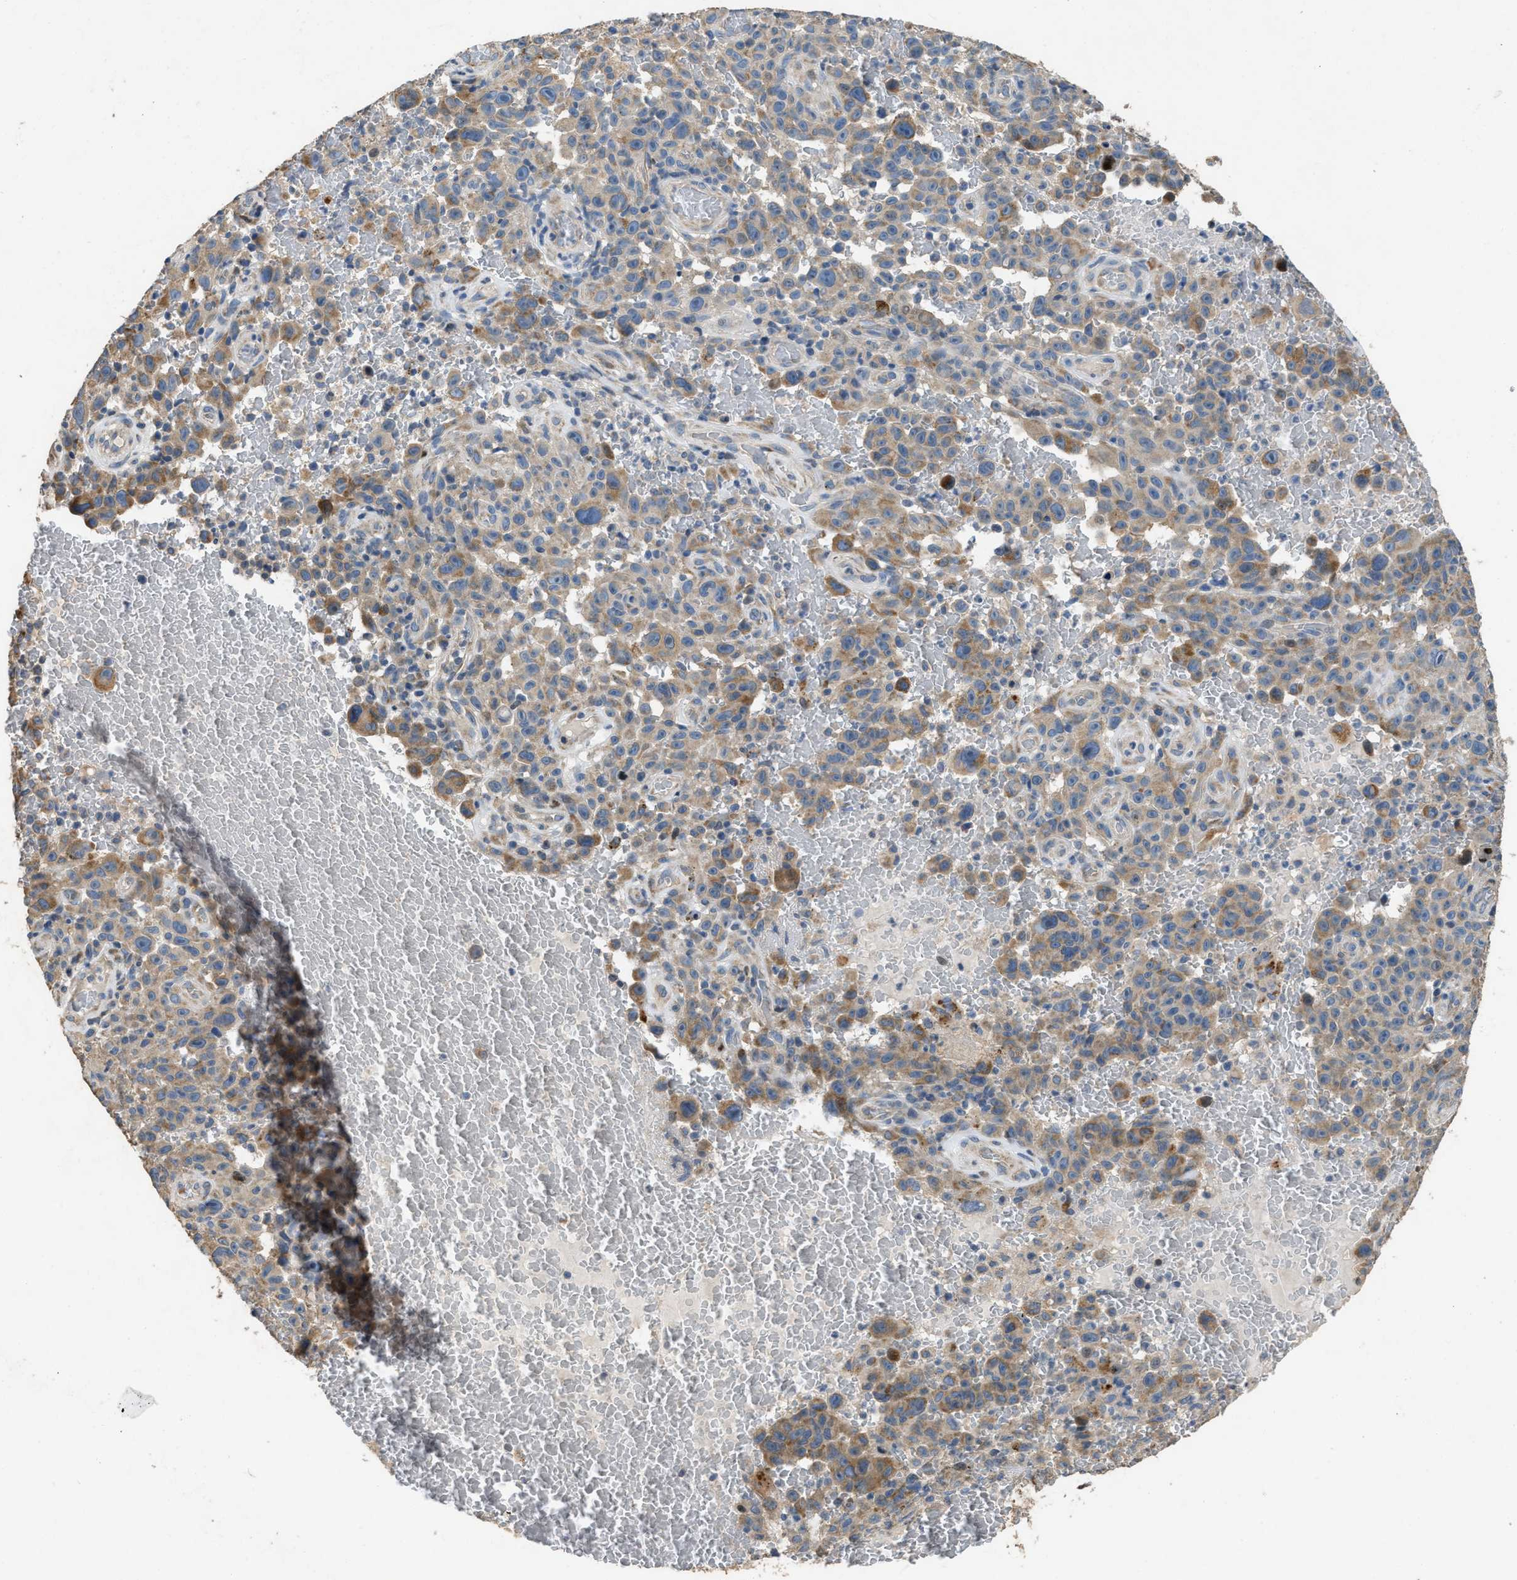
{"staining": {"intensity": "moderate", "quantity": ">75%", "location": "cytoplasmic/membranous"}, "tissue": "melanoma", "cell_type": "Tumor cells", "image_type": "cancer", "snomed": [{"axis": "morphology", "description": "Malignant melanoma, NOS"}, {"axis": "topography", "description": "Skin"}], "caption": "Approximately >75% of tumor cells in human malignant melanoma display moderate cytoplasmic/membranous protein positivity as visualized by brown immunohistochemical staining.", "gene": "TMEM150A", "patient": {"sex": "female", "age": 82}}